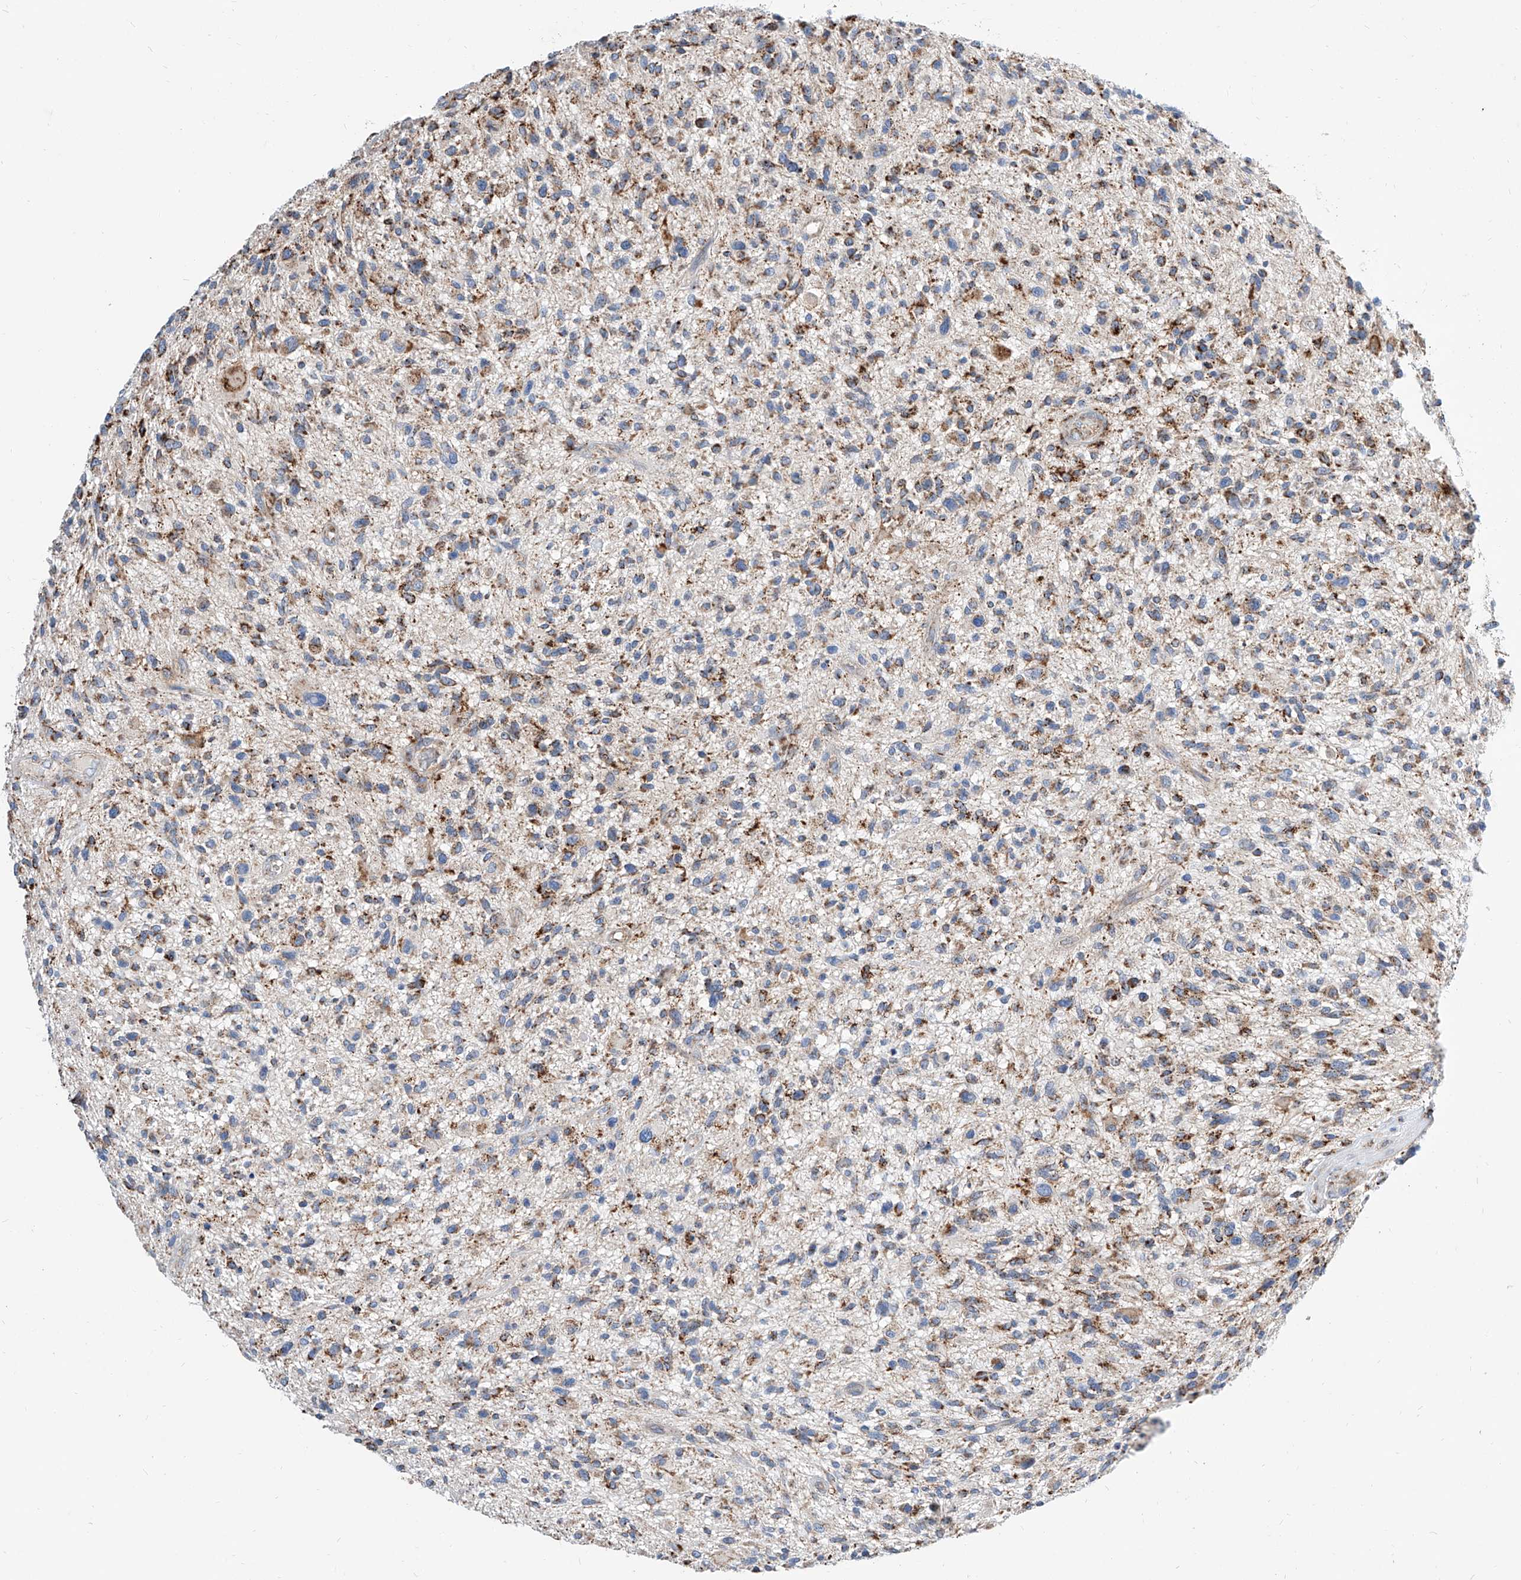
{"staining": {"intensity": "moderate", "quantity": "25%-75%", "location": "cytoplasmic/membranous"}, "tissue": "glioma", "cell_type": "Tumor cells", "image_type": "cancer", "snomed": [{"axis": "morphology", "description": "Glioma, malignant, High grade"}, {"axis": "topography", "description": "Brain"}], "caption": "The micrograph shows staining of malignant high-grade glioma, revealing moderate cytoplasmic/membranous protein positivity (brown color) within tumor cells.", "gene": "CPNE5", "patient": {"sex": "male", "age": 47}}